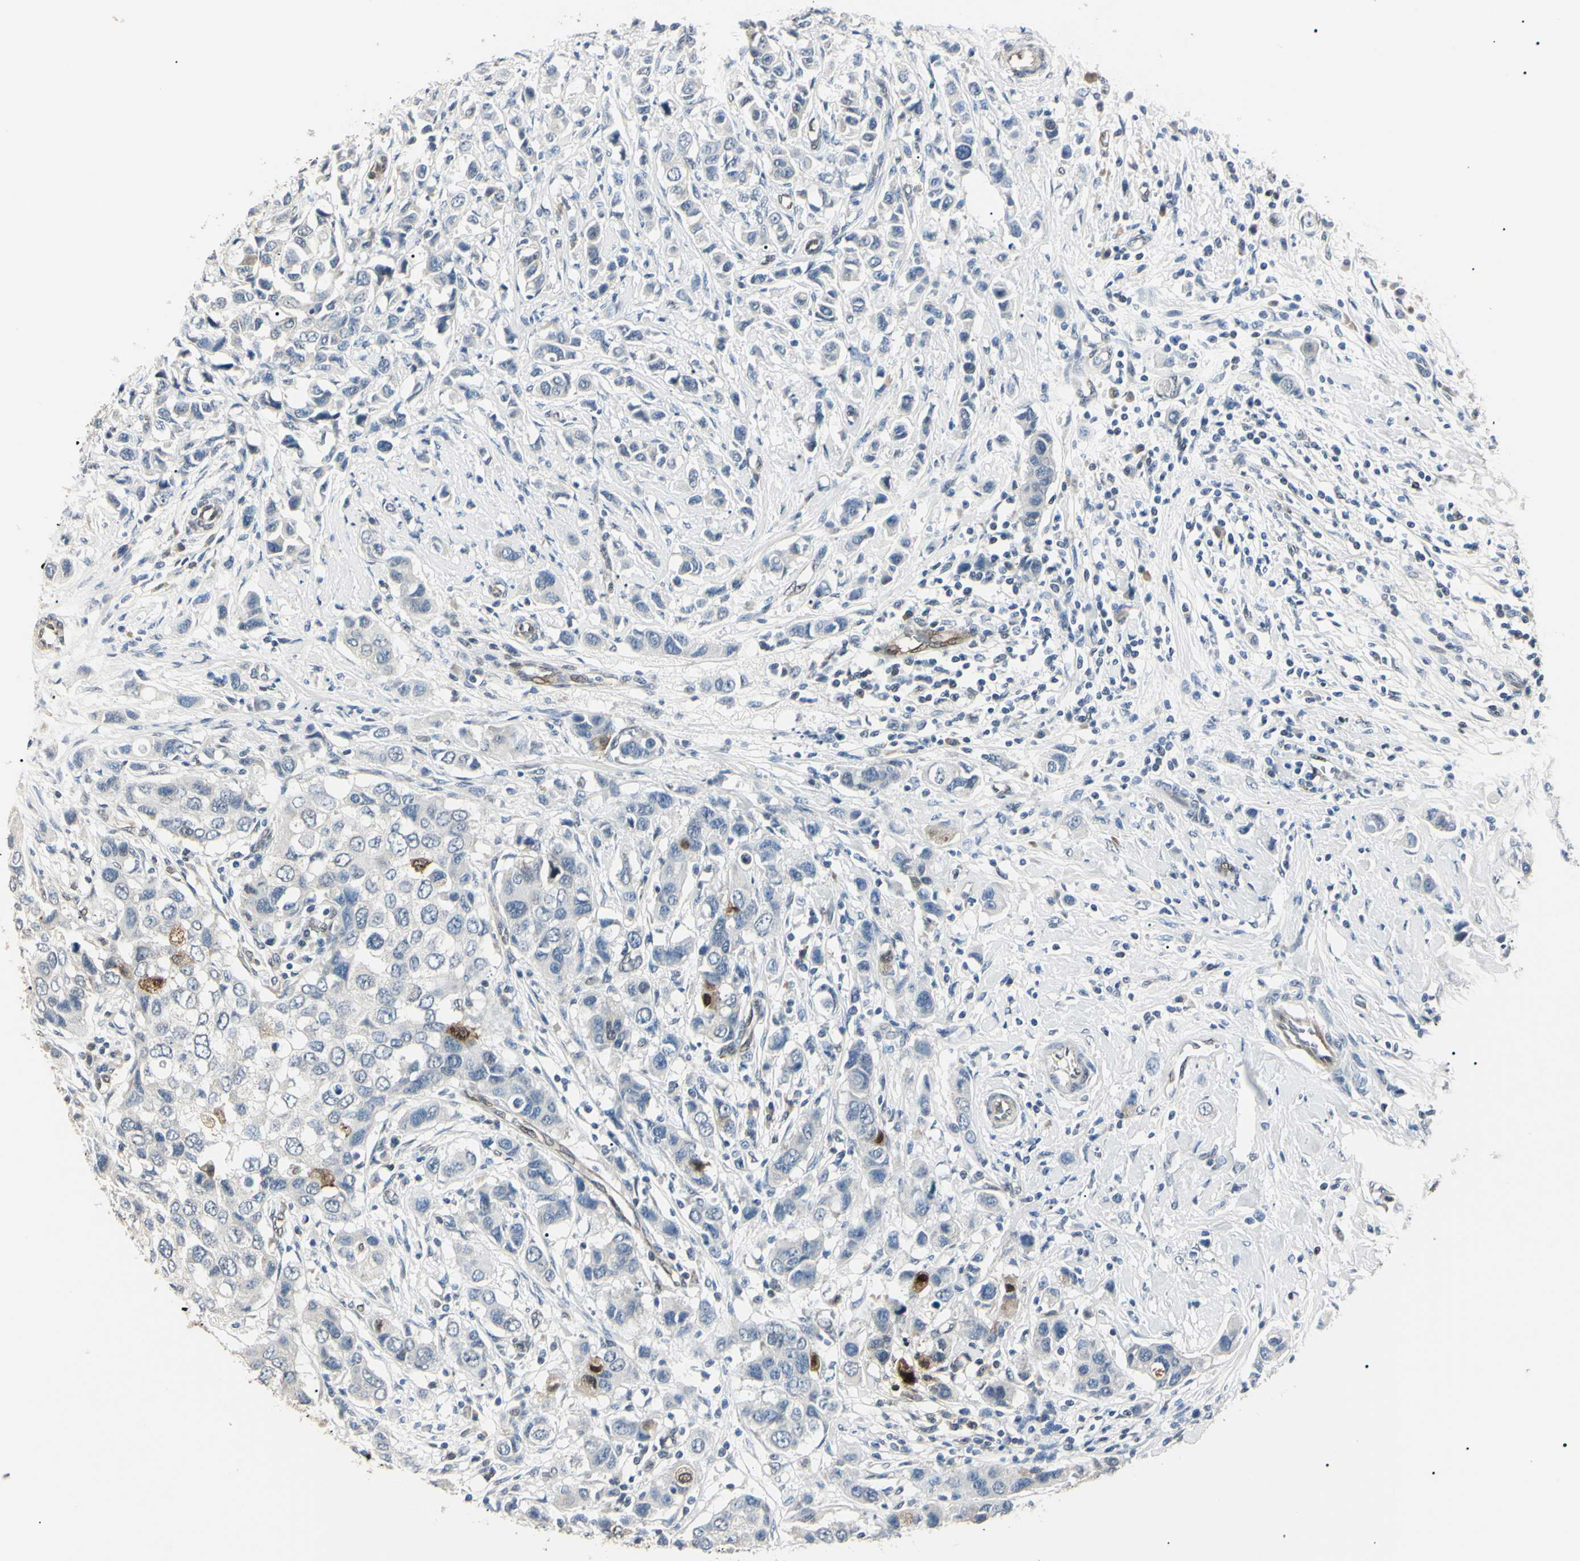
{"staining": {"intensity": "negative", "quantity": "none", "location": "none"}, "tissue": "breast cancer", "cell_type": "Tumor cells", "image_type": "cancer", "snomed": [{"axis": "morphology", "description": "Normal tissue, NOS"}, {"axis": "morphology", "description": "Duct carcinoma"}, {"axis": "topography", "description": "Breast"}], "caption": "Tumor cells show no significant positivity in breast cancer. The staining was performed using DAB to visualize the protein expression in brown, while the nuclei were stained in blue with hematoxylin (Magnification: 20x).", "gene": "AKR1C3", "patient": {"sex": "female", "age": 50}}